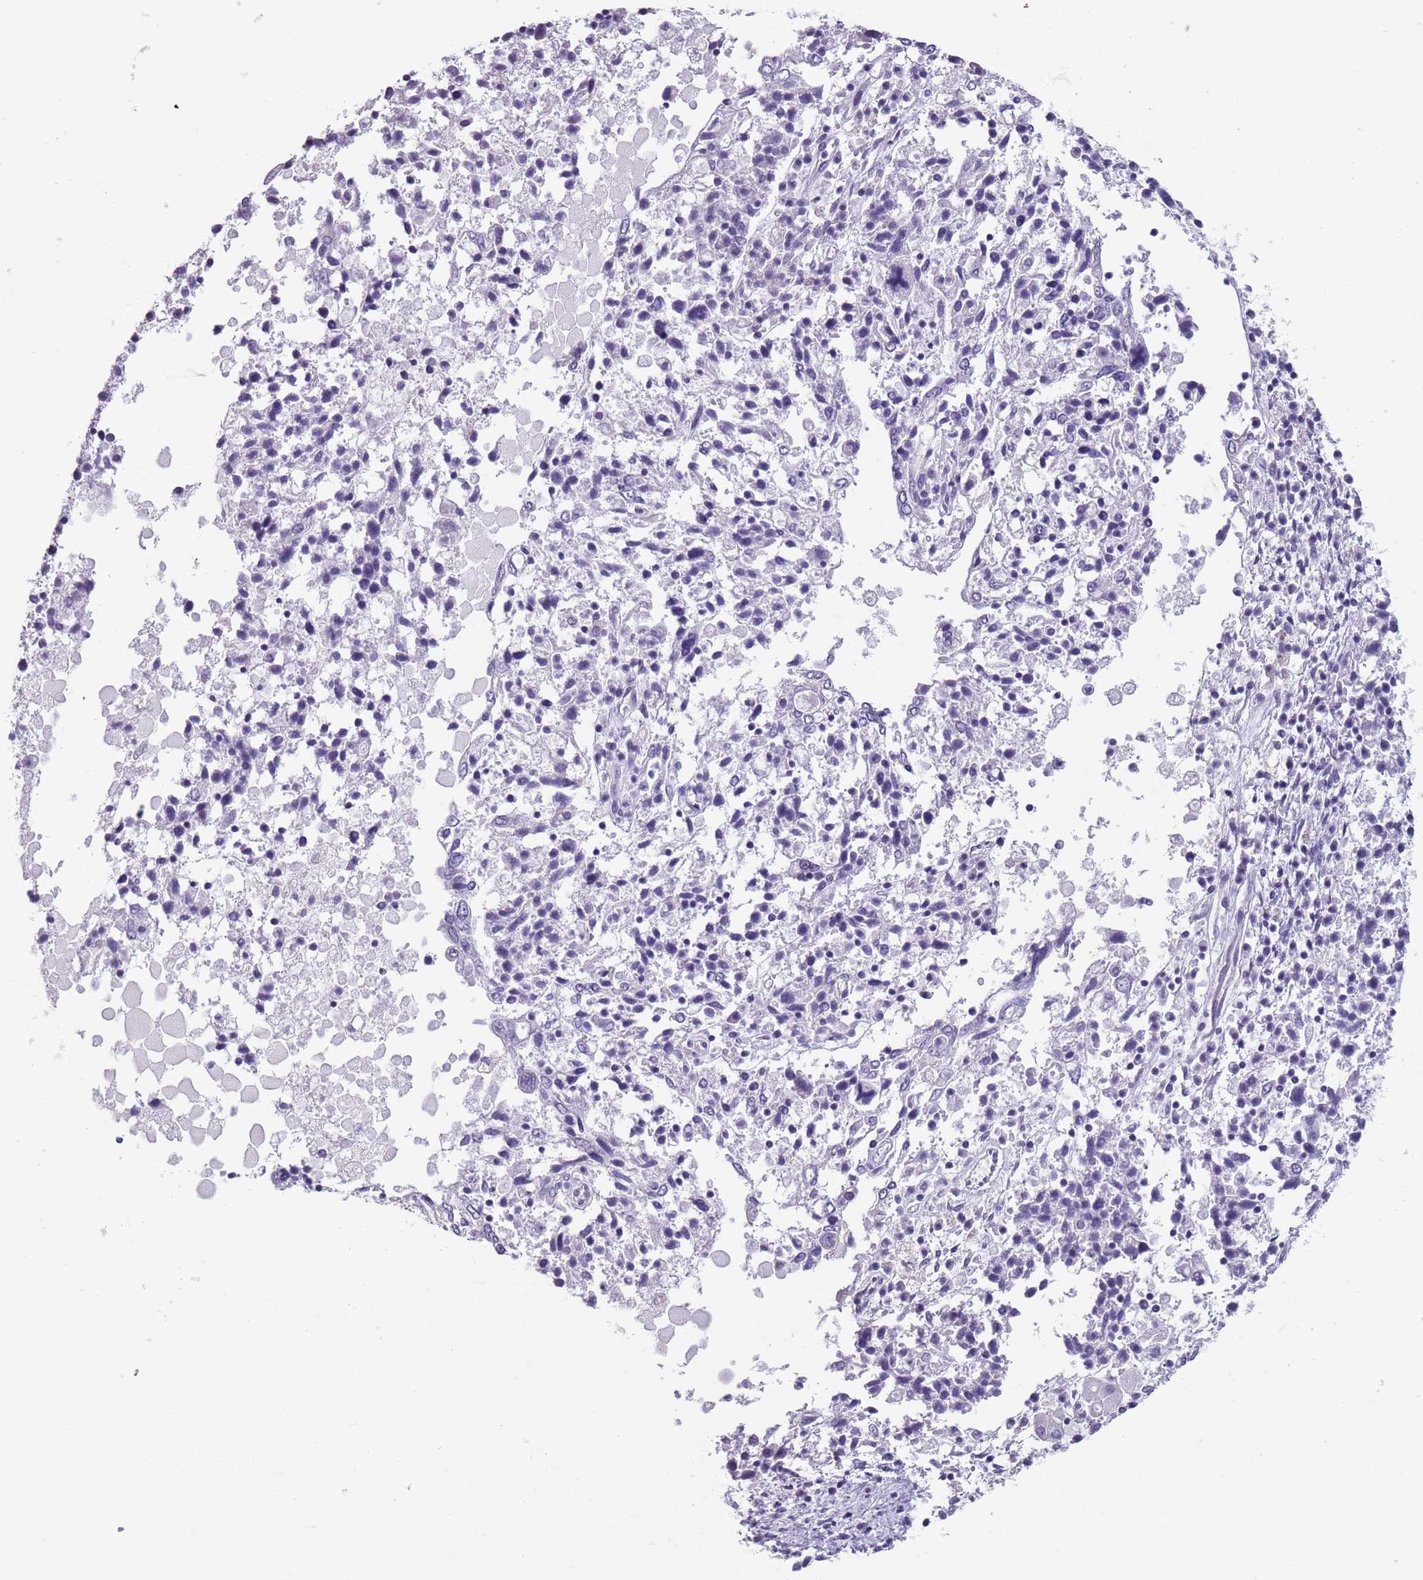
{"staining": {"intensity": "negative", "quantity": "none", "location": "none"}, "tissue": "ovarian cancer", "cell_type": "Tumor cells", "image_type": "cancer", "snomed": [{"axis": "morphology", "description": "Carcinoma, endometroid"}, {"axis": "topography", "description": "Ovary"}], "caption": "This is an immunohistochemistry histopathology image of ovarian cancer (endometroid carcinoma). There is no positivity in tumor cells.", "gene": "SPESP1", "patient": {"sex": "female", "age": 62}}